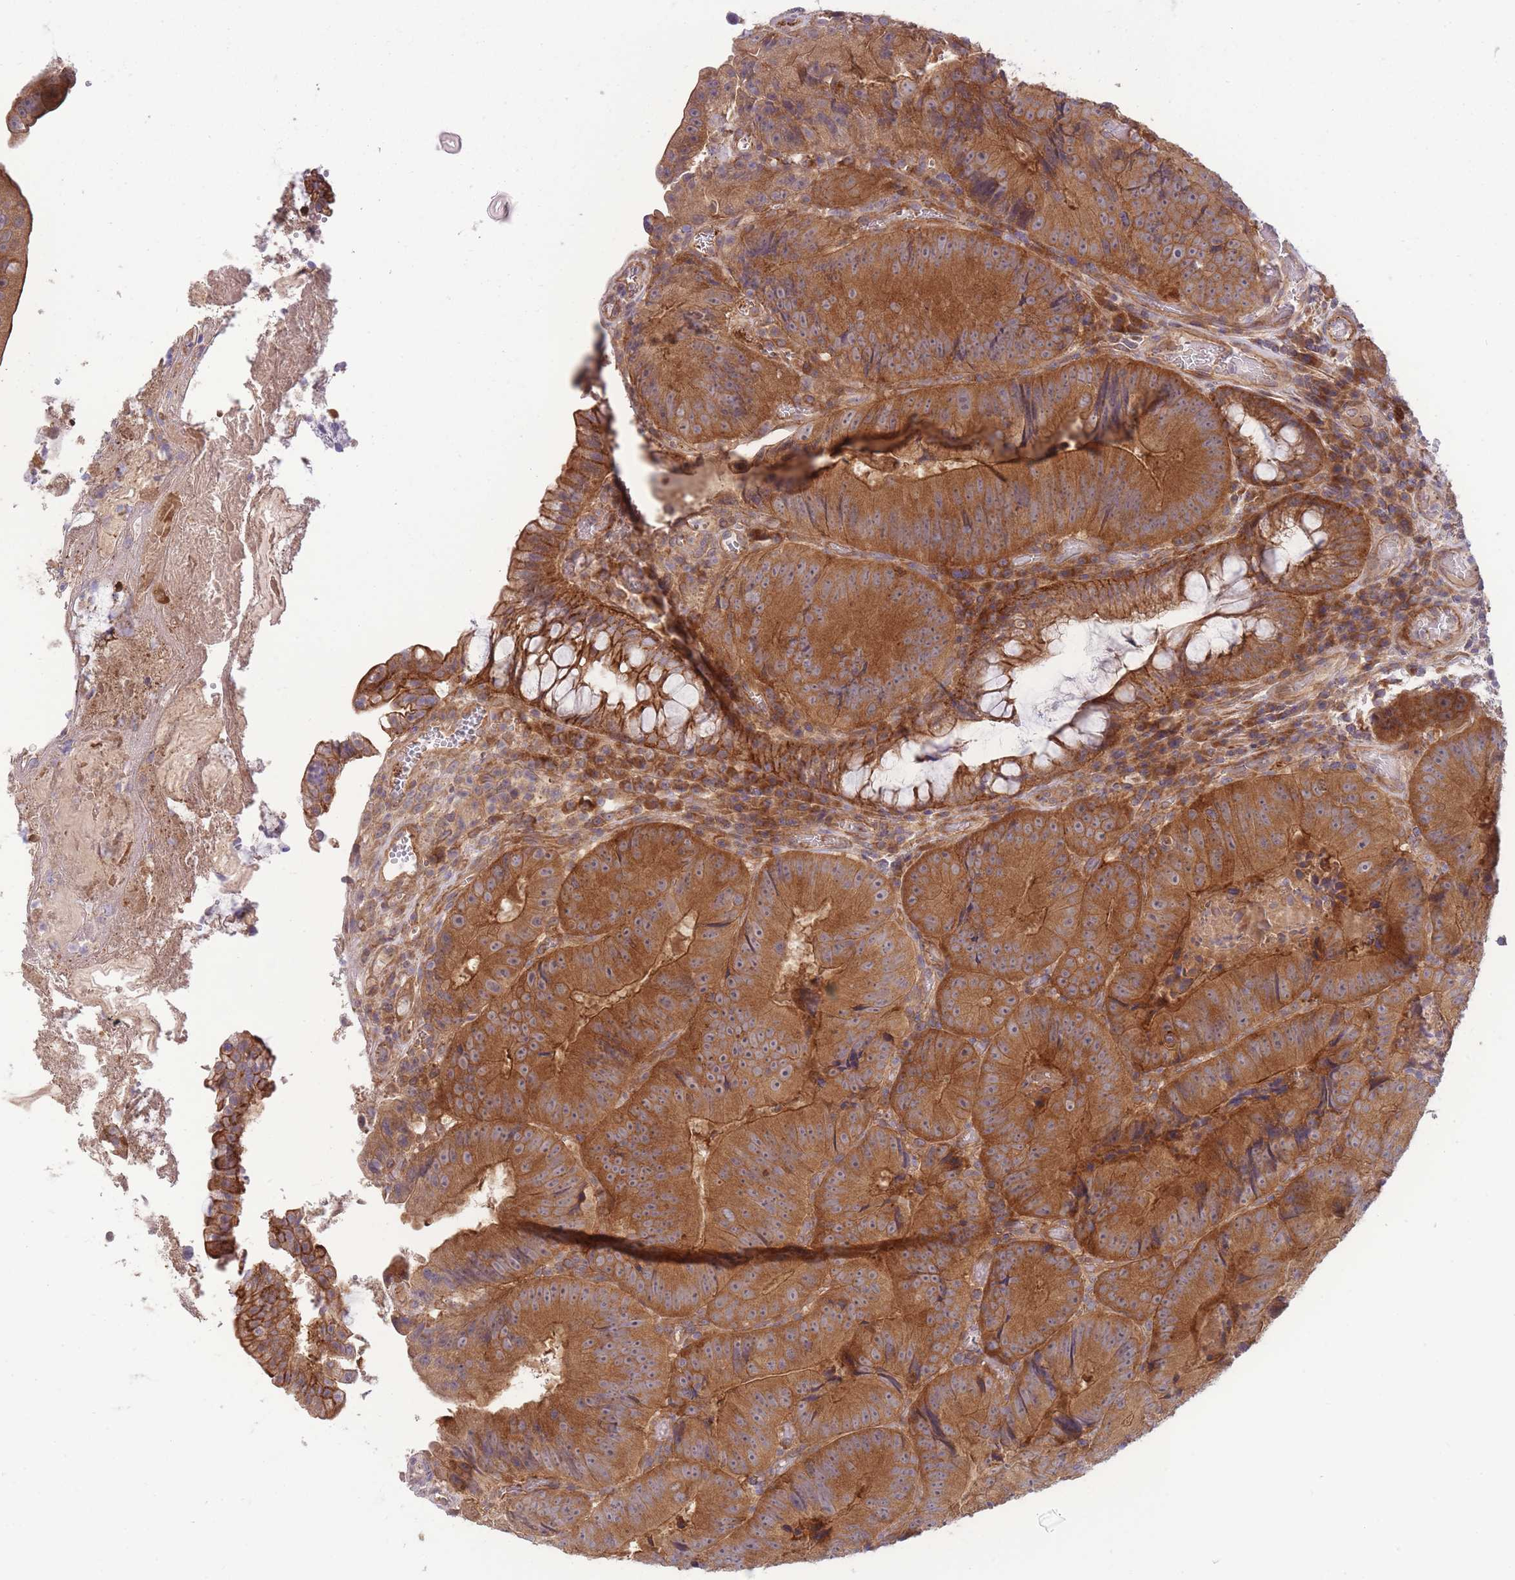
{"staining": {"intensity": "moderate", "quantity": ">75%", "location": "cytoplasmic/membranous"}, "tissue": "colorectal cancer", "cell_type": "Tumor cells", "image_type": "cancer", "snomed": [{"axis": "morphology", "description": "Adenocarcinoma, NOS"}, {"axis": "topography", "description": "Colon"}], "caption": "This histopathology image reveals immunohistochemistry (IHC) staining of human colorectal cancer (adenocarcinoma), with medium moderate cytoplasmic/membranous positivity in approximately >75% of tumor cells.", "gene": "PFDN6", "patient": {"sex": "female", "age": 86}}